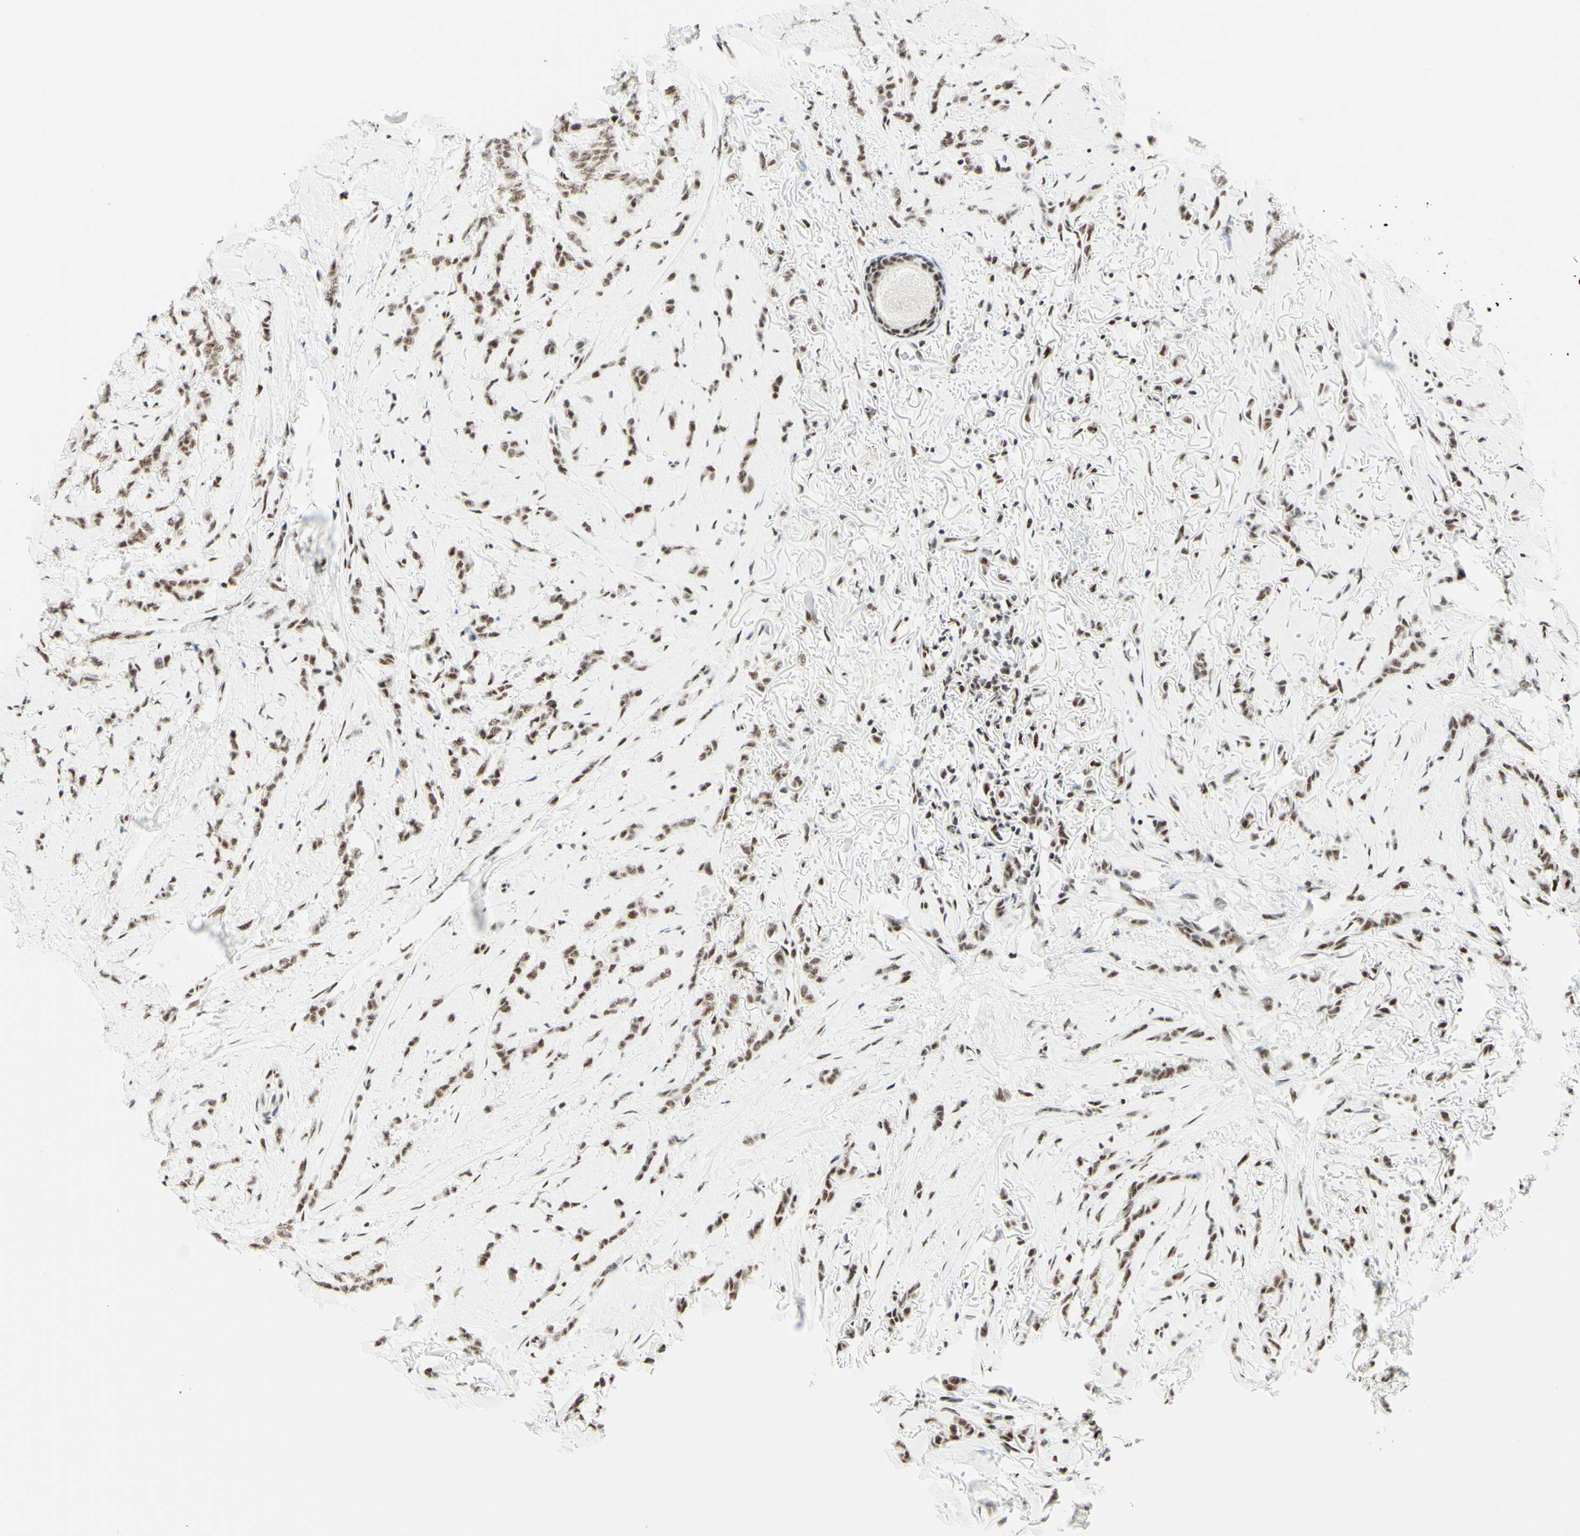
{"staining": {"intensity": "weak", "quantity": ">75%", "location": "nuclear"}, "tissue": "breast cancer", "cell_type": "Tumor cells", "image_type": "cancer", "snomed": [{"axis": "morphology", "description": "Lobular carcinoma"}, {"axis": "topography", "description": "Skin"}, {"axis": "topography", "description": "Breast"}], "caption": "This micrograph demonstrates breast lobular carcinoma stained with immunohistochemistry (IHC) to label a protein in brown. The nuclear of tumor cells show weak positivity for the protein. Nuclei are counter-stained blue.", "gene": "WTAP", "patient": {"sex": "female", "age": 46}}